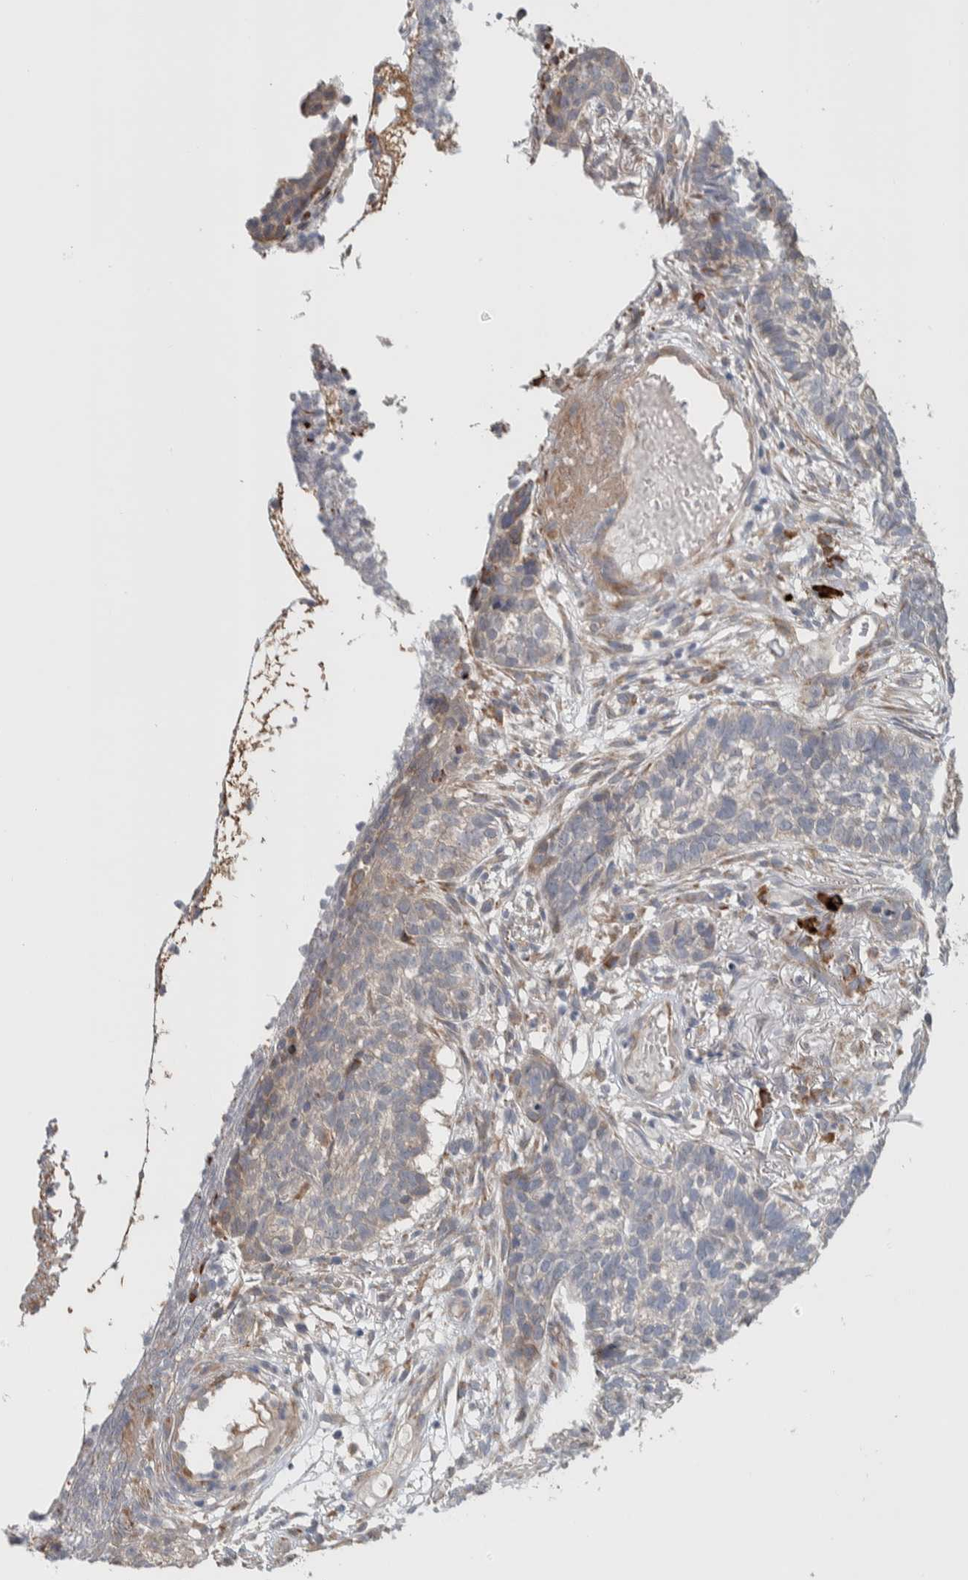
{"staining": {"intensity": "negative", "quantity": "none", "location": "none"}, "tissue": "skin cancer", "cell_type": "Tumor cells", "image_type": "cancer", "snomed": [{"axis": "morphology", "description": "Basal cell carcinoma"}, {"axis": "topography", "description": "Skin"}], "caption": "The histopathology image reveals no staining of tumor cells in skin cancer.", "gene": "ADCY8", "patient": {"sex": "male", "age": 85}}